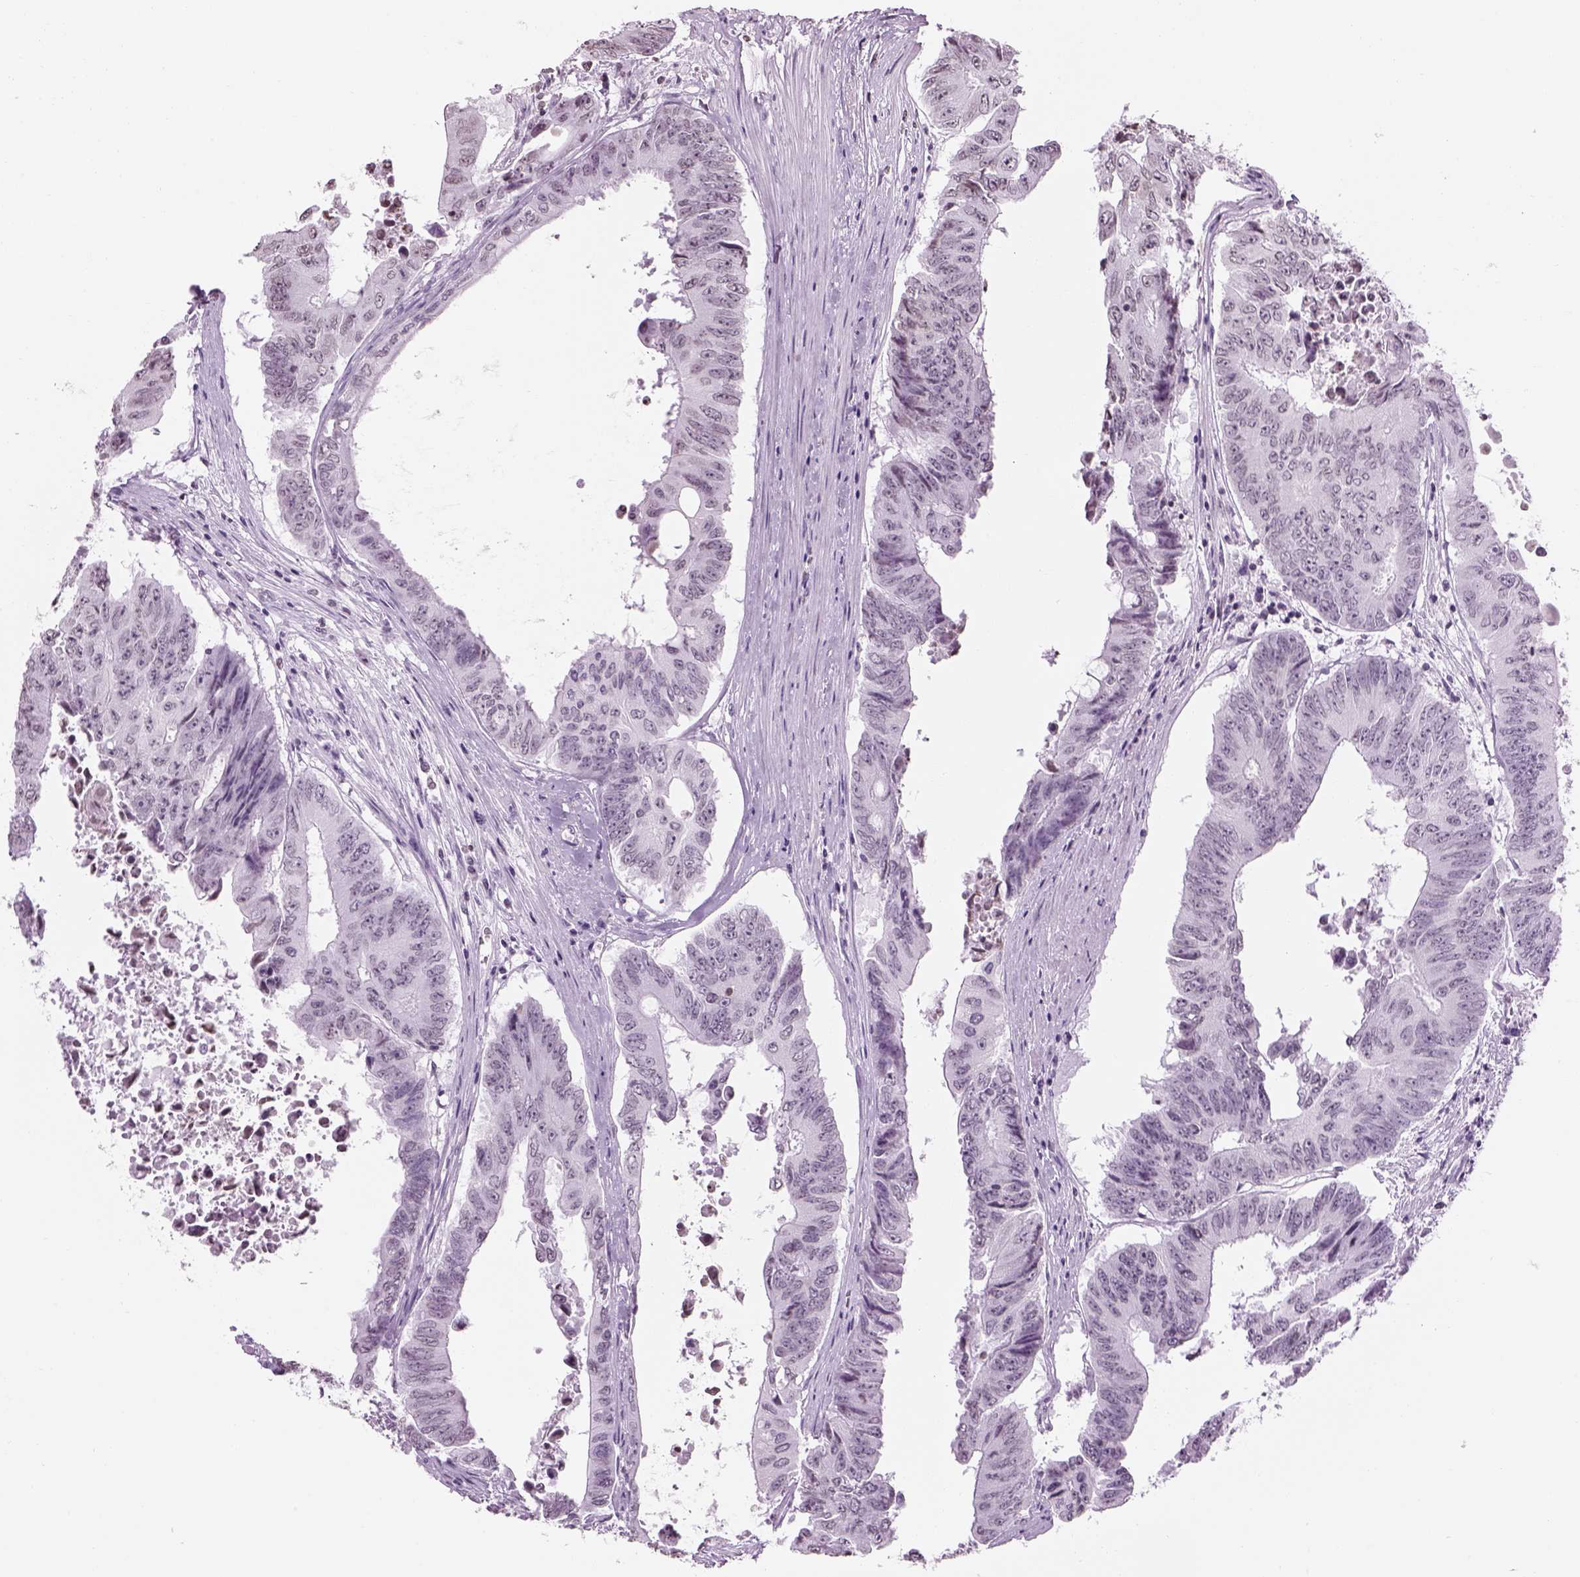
{"staining": {"intensity": "negative", "quantity": "none", "location": "none"}, "tissue": "colorectal cancer", "cell_type": "Tumor cells", "image_type": "cancer", "snomed": [{"axis": "morphology", "description": "Adenocarcinoma, NOS"}, {"axis": "topography", "description": "Rectum"}], "caption": "Immunohistochemistry of adenocarcinoma (colorectal) demonstrates no expression in tumor cells. Brightfield microscopy of immunohistochemistry (IHC) stained with DAB (3,3'-diaminobenzidine) (brown) and hematoxylin (blue), captured at high magnification.", "gene": "BARHL1", "patient": {"sex": "male", "age": 59}}